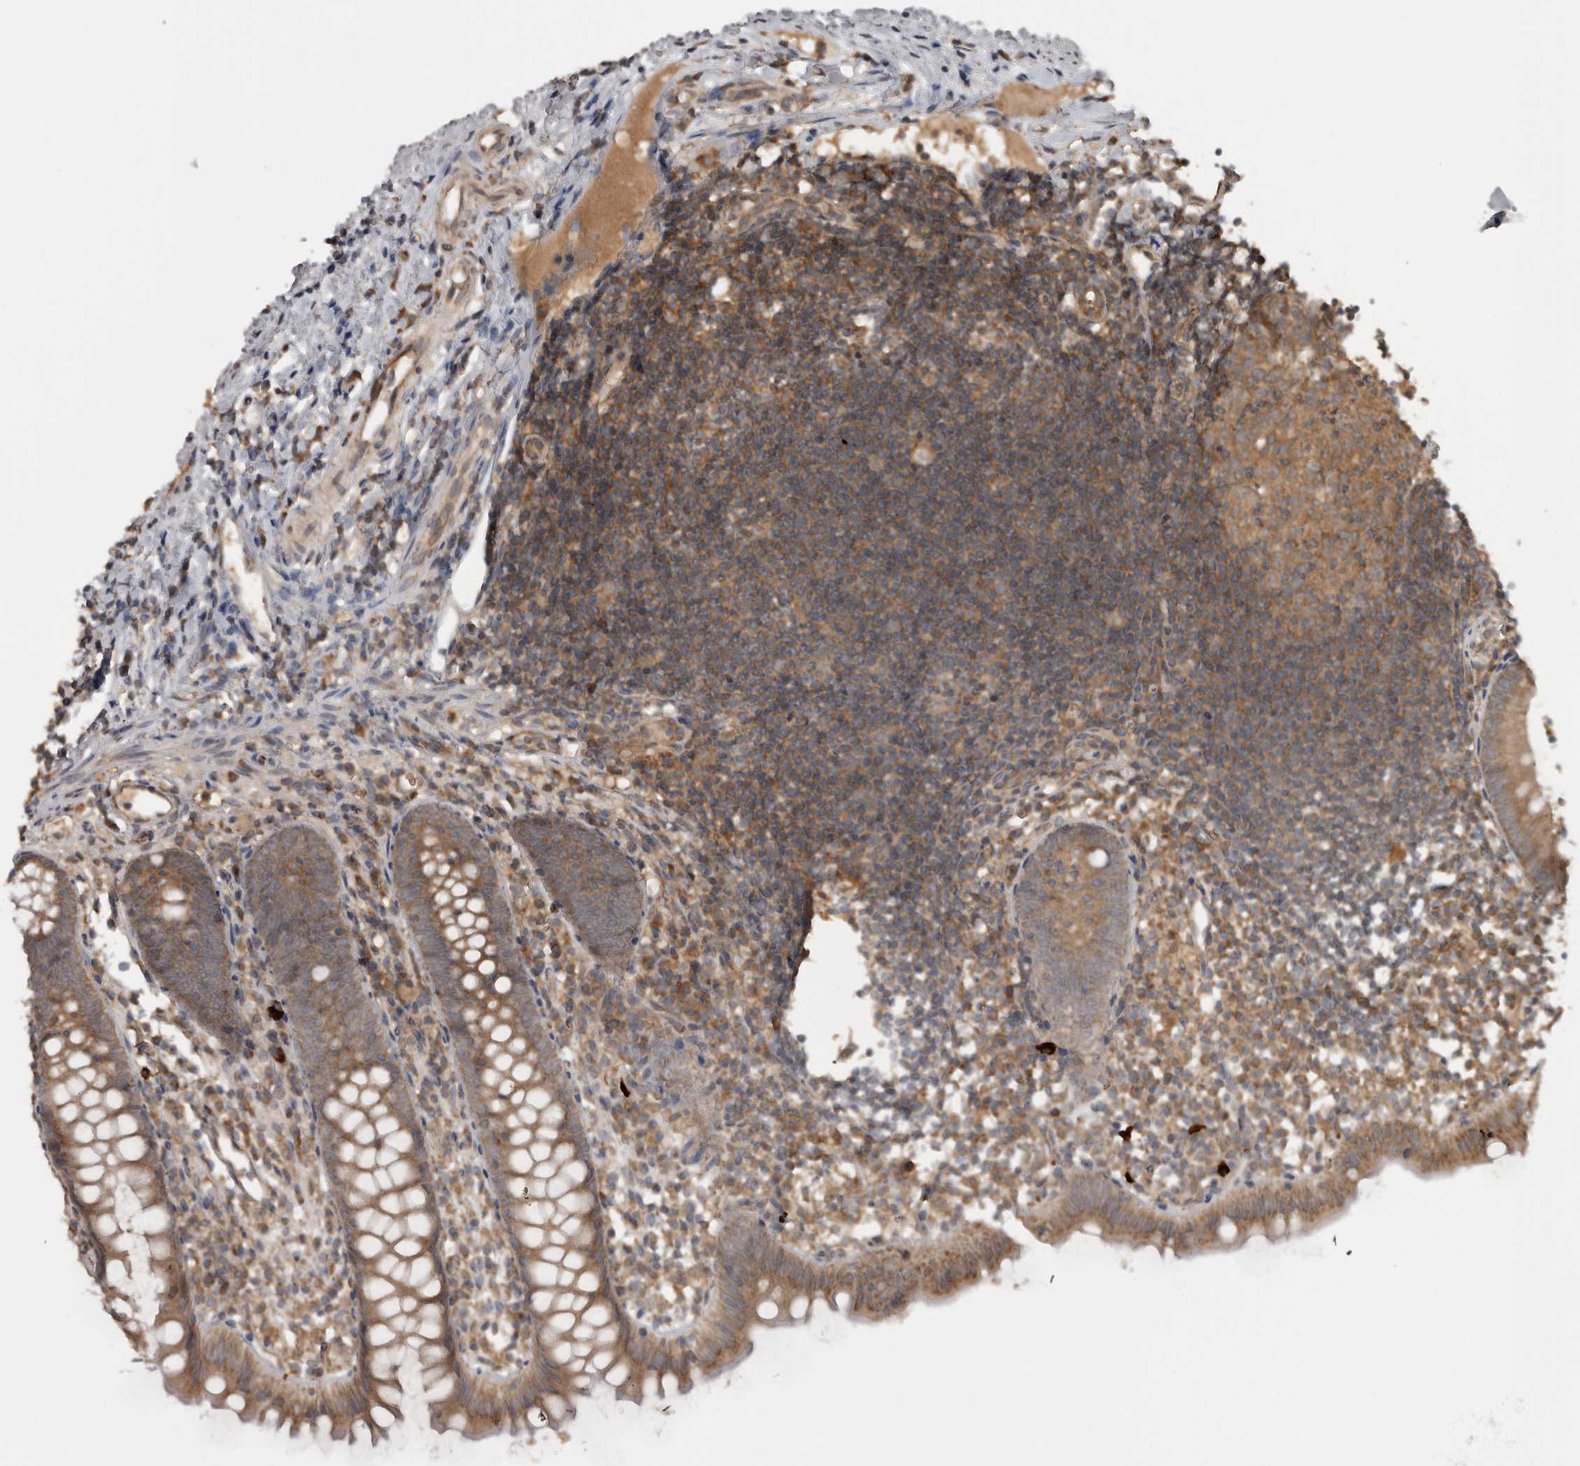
{"staining": {"intensity": "moderate", "quantity": ">75%", "location": "cytoplasmic/membranous"}, "tissue": "appendix", "cell_type": "Glandular cells", "image_type": "normal", "snomed": [{"axis": "morphology", "description": "Normal tissue, NOS"}, {"axis": "topography", "description": "Appendix"}], "caption": "Immunohistochemical staining of unremarkable human appendix reveals medium levels of moderate cytoplasmic/membranous staining in about >75% of glandular cells.", "gene": "MICU3", "patient": {"sex": "female", "age": 20}}